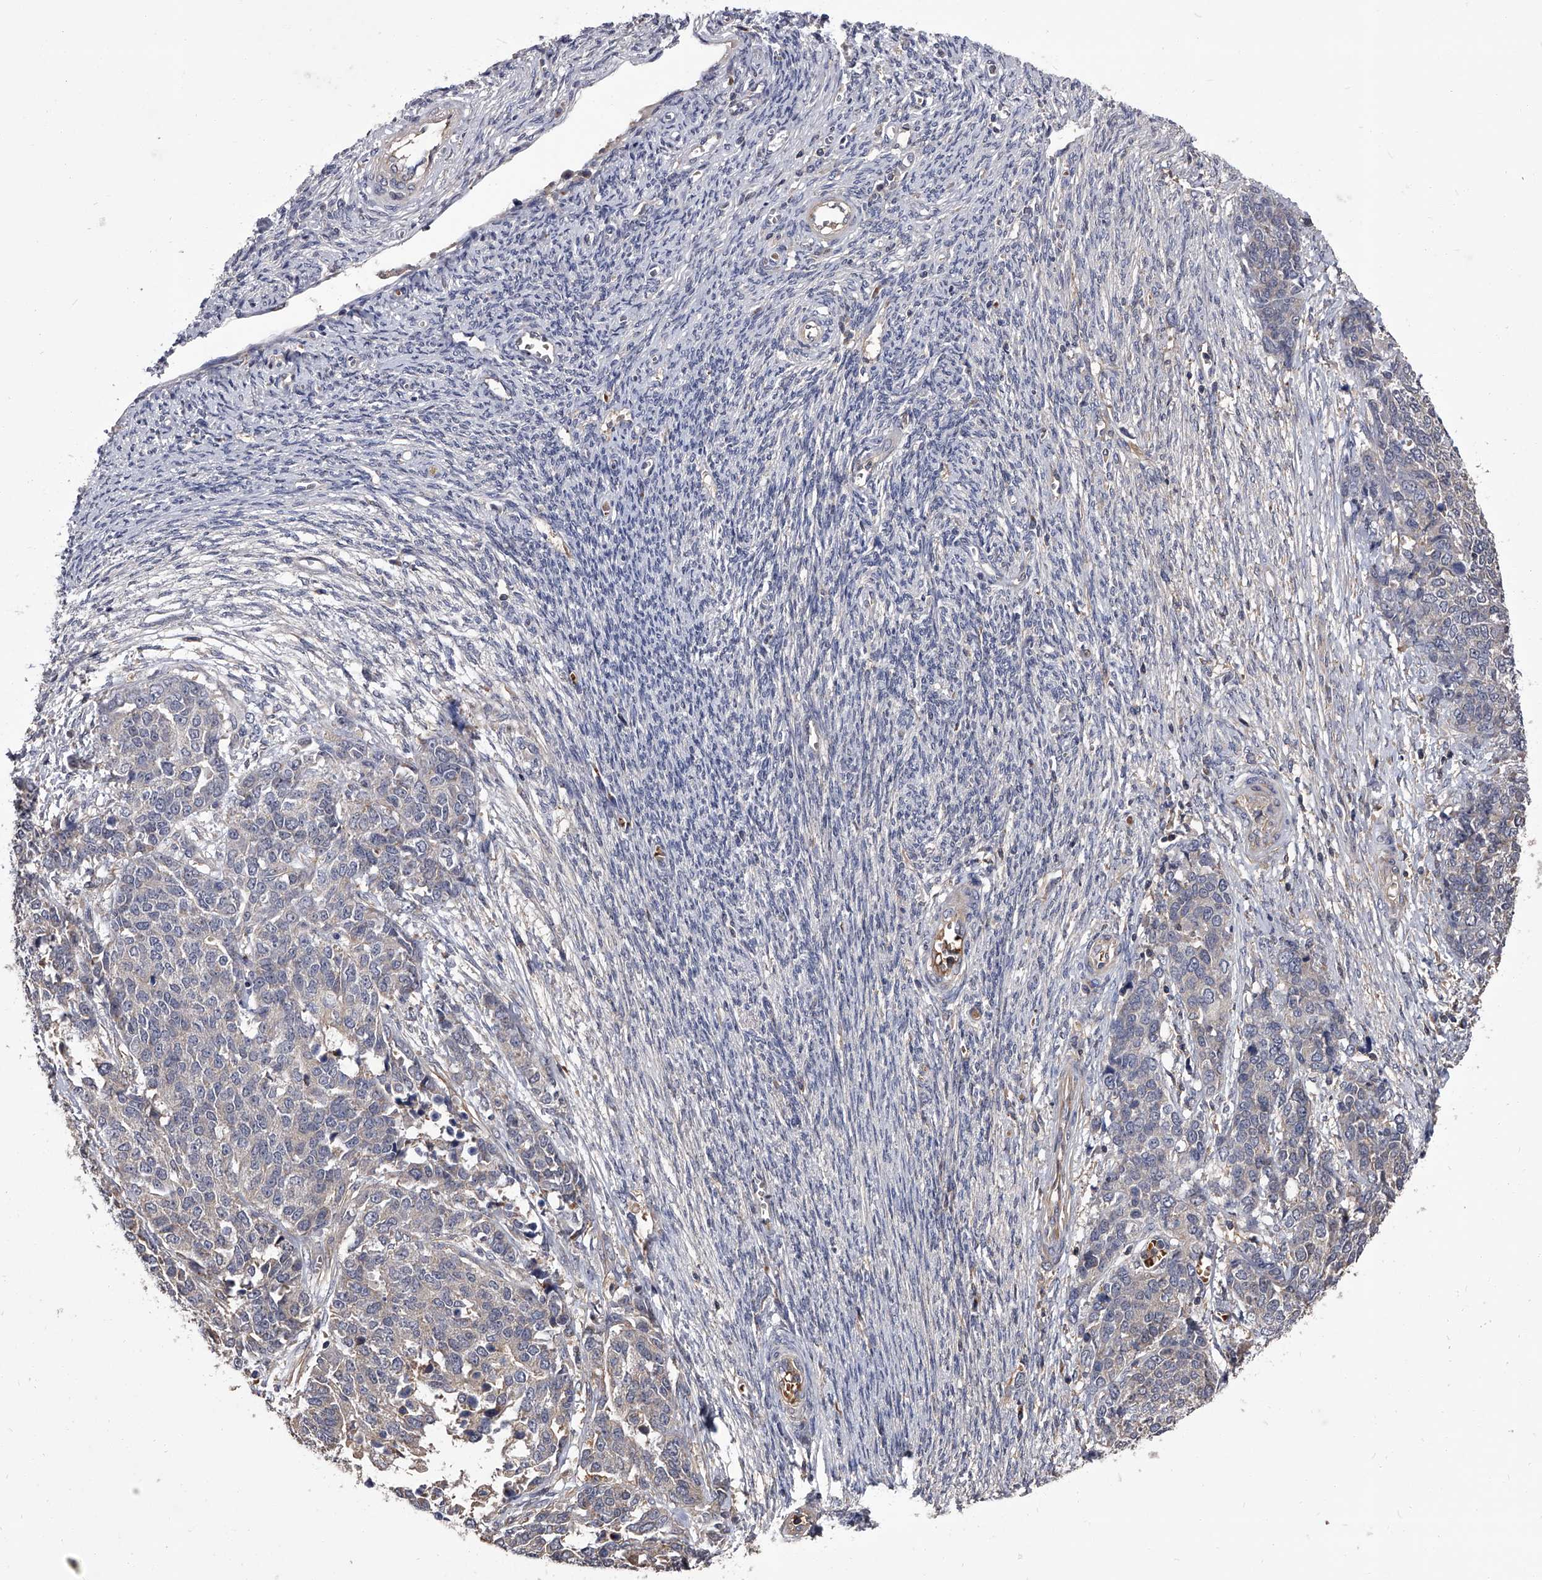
{"staining": {"intensity": "weak", "quantity": "<25%", "location": "cytoplasmic/membranous"}, "tissue": "ovarian cancer", "cell_type": "Tumor cells", "image_type": "cancer", "snomed": [{"axis": "morphology", "description": "Cystadenocarcinoma, serous, NOS"}, {"axis": "topography", "description": "Ovary"}], "caption": "A photomicrograph of human ovarian cancer (serous cystadenocarcinoma) is negative for staining in tumor cells. (IHC, brightfield microscopy, high magnification).", "gene": "STK36", "patient": {"sex": "female", "age": 44}}